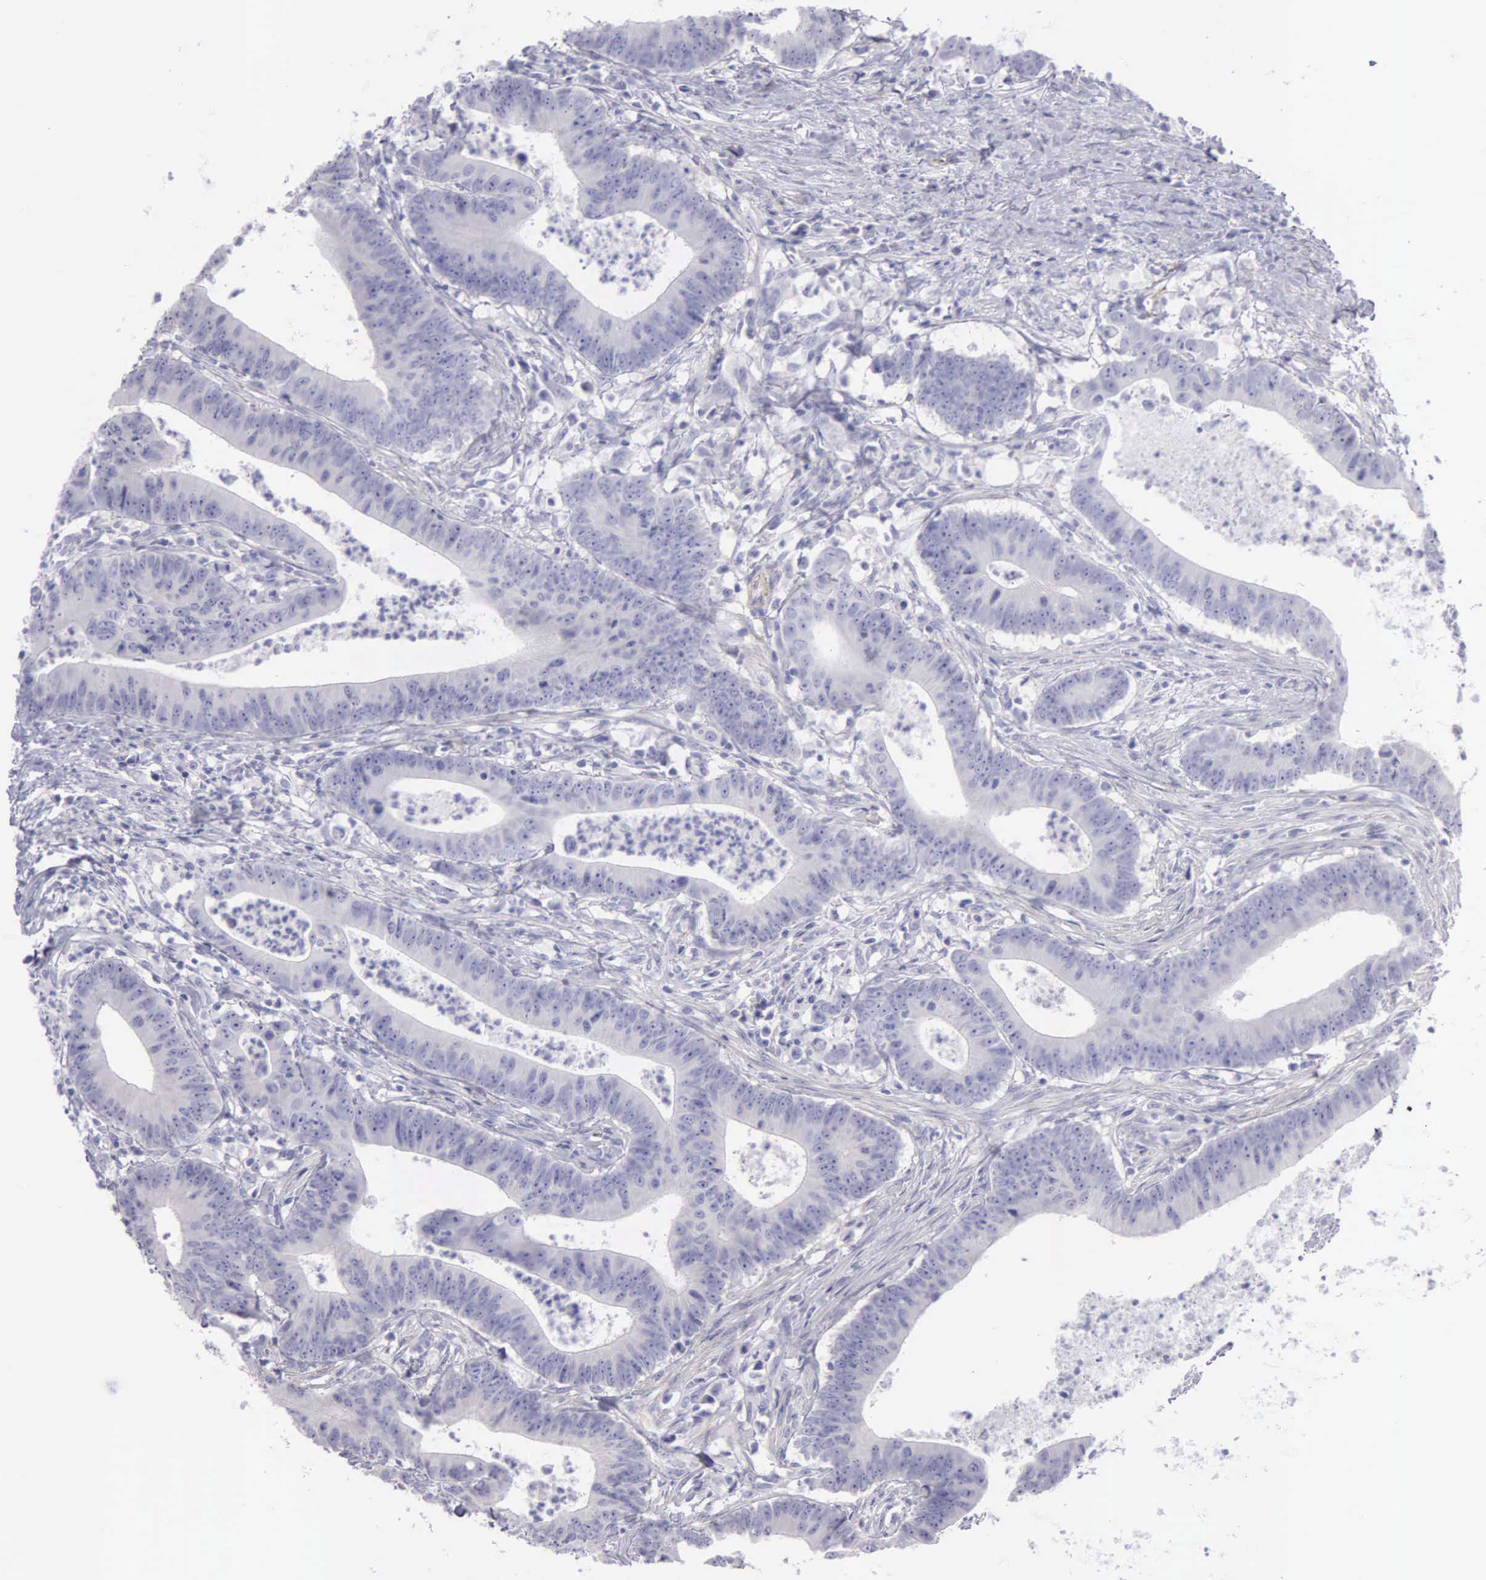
{"staining": {"intensity": "negative", "quantity": "none", "location": "none"}, "tissue": "colorectal cancer", "cell_type": "Tumor cells", "image_type": "cancer", "snomed": [{"axis": "morphology", "description": "Adenocarcinoma, NOS"}, {"axis": "topography", "description": "Colon"}], "caption": "High power microscopy micrograph of an IHC micrograph of colorectal cancer, revealing no significant positivity in tumor cells.", "gene": "FBLN5", "patient": {"sex": "male", "age": 55}}